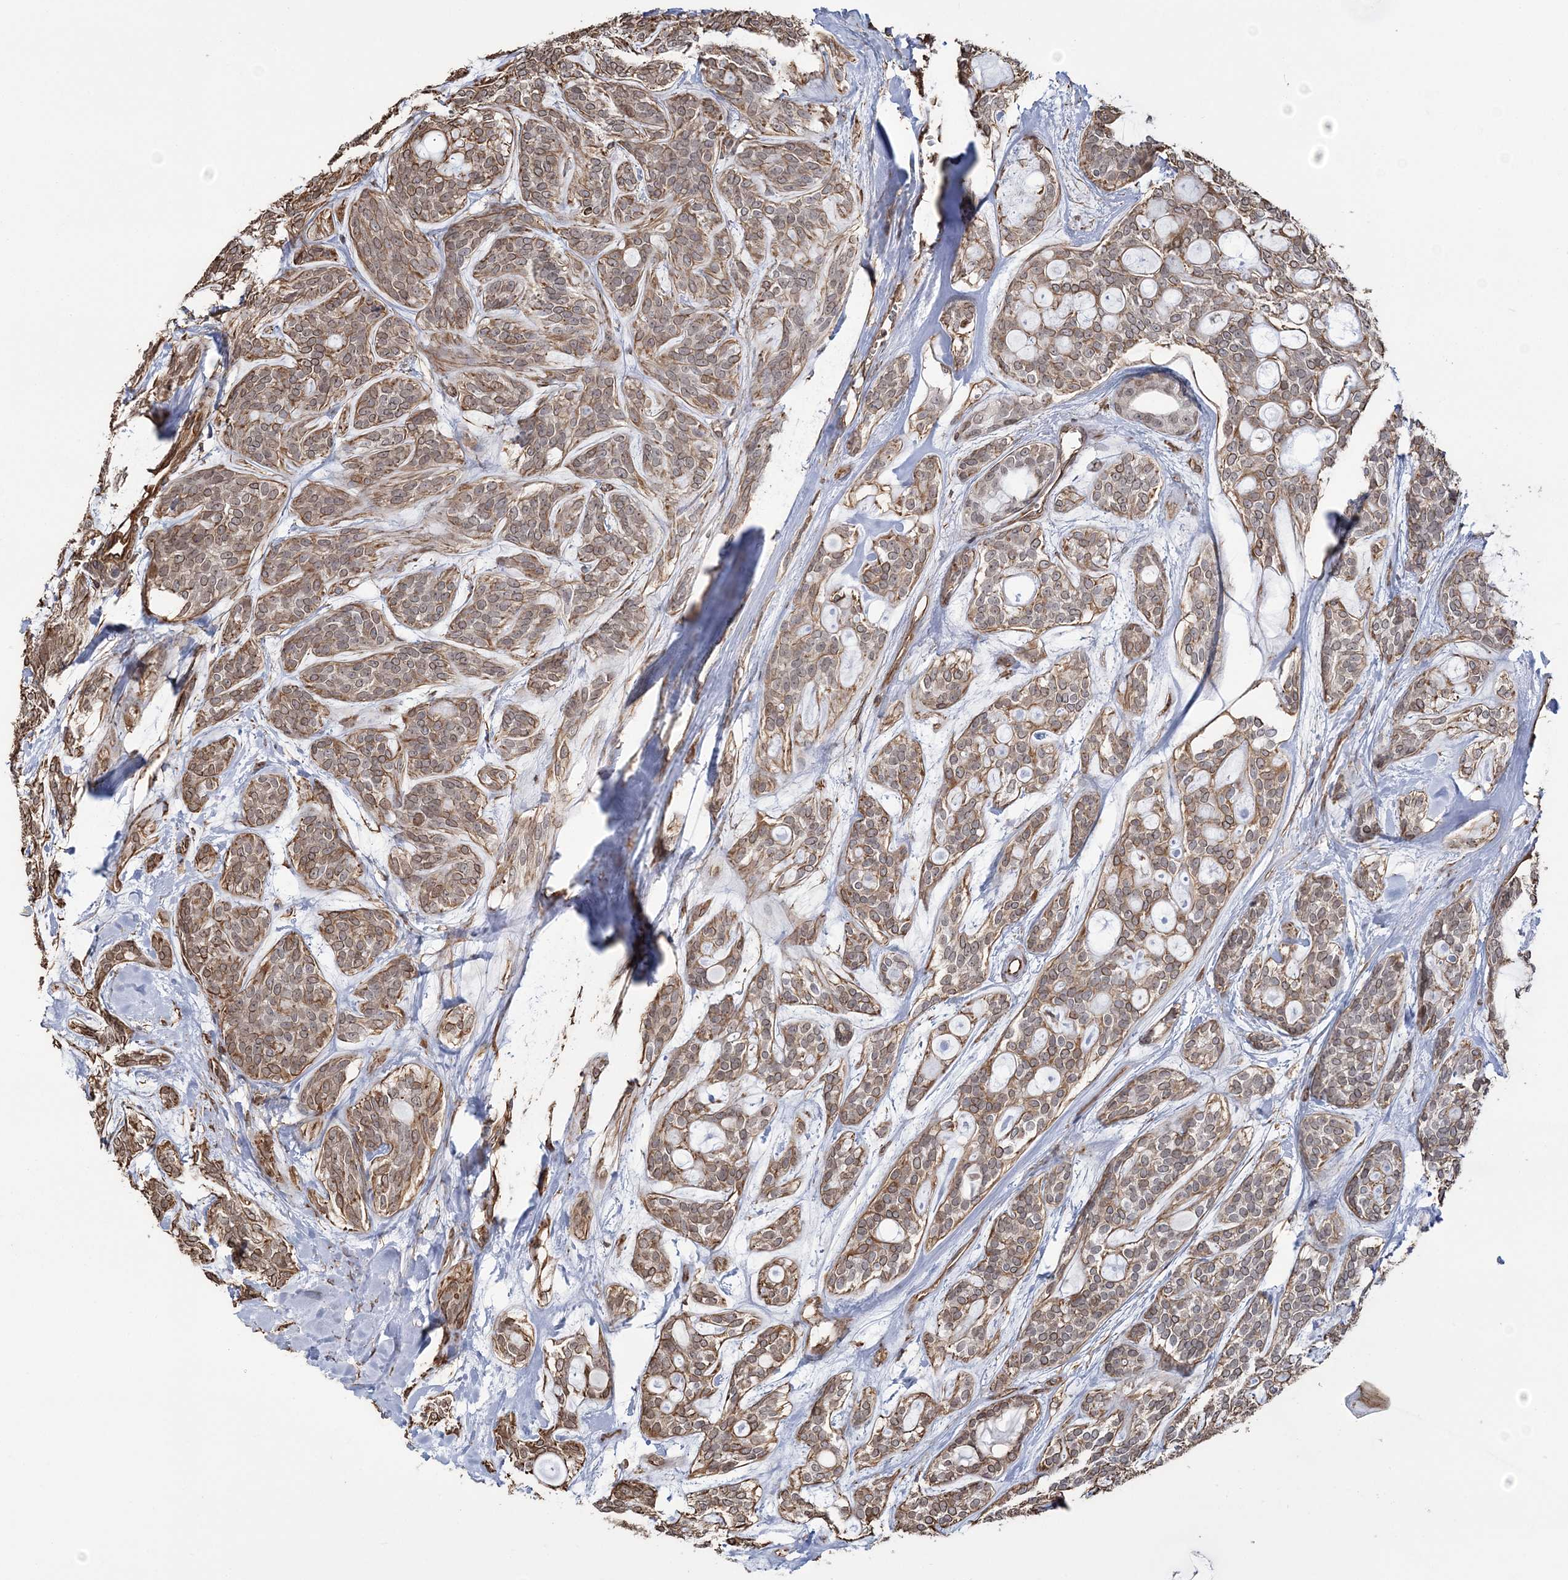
{"staining": {"intensity": "moderate", "quantity": ">75%", "location": "cytoplasmic/membranous"}, "tissue": "head and neck cancer", "cell_type": "Tumor cells", "image_type": "cancer", "snomed": [{"axis": "morphology", "description": "Adenocarcinoma, NOS"}, {"axis": "topography", "description": "Head-Neck"}], "caption": "Head and neck adenocarcinoma tissue reveals moderate cytoplasmic/membranous staining in approximately >75% of tumor cells, visualized by immunohistochemistry.", "gene": "ATP11B", "patient": {"sex": "male", "age": 66}}